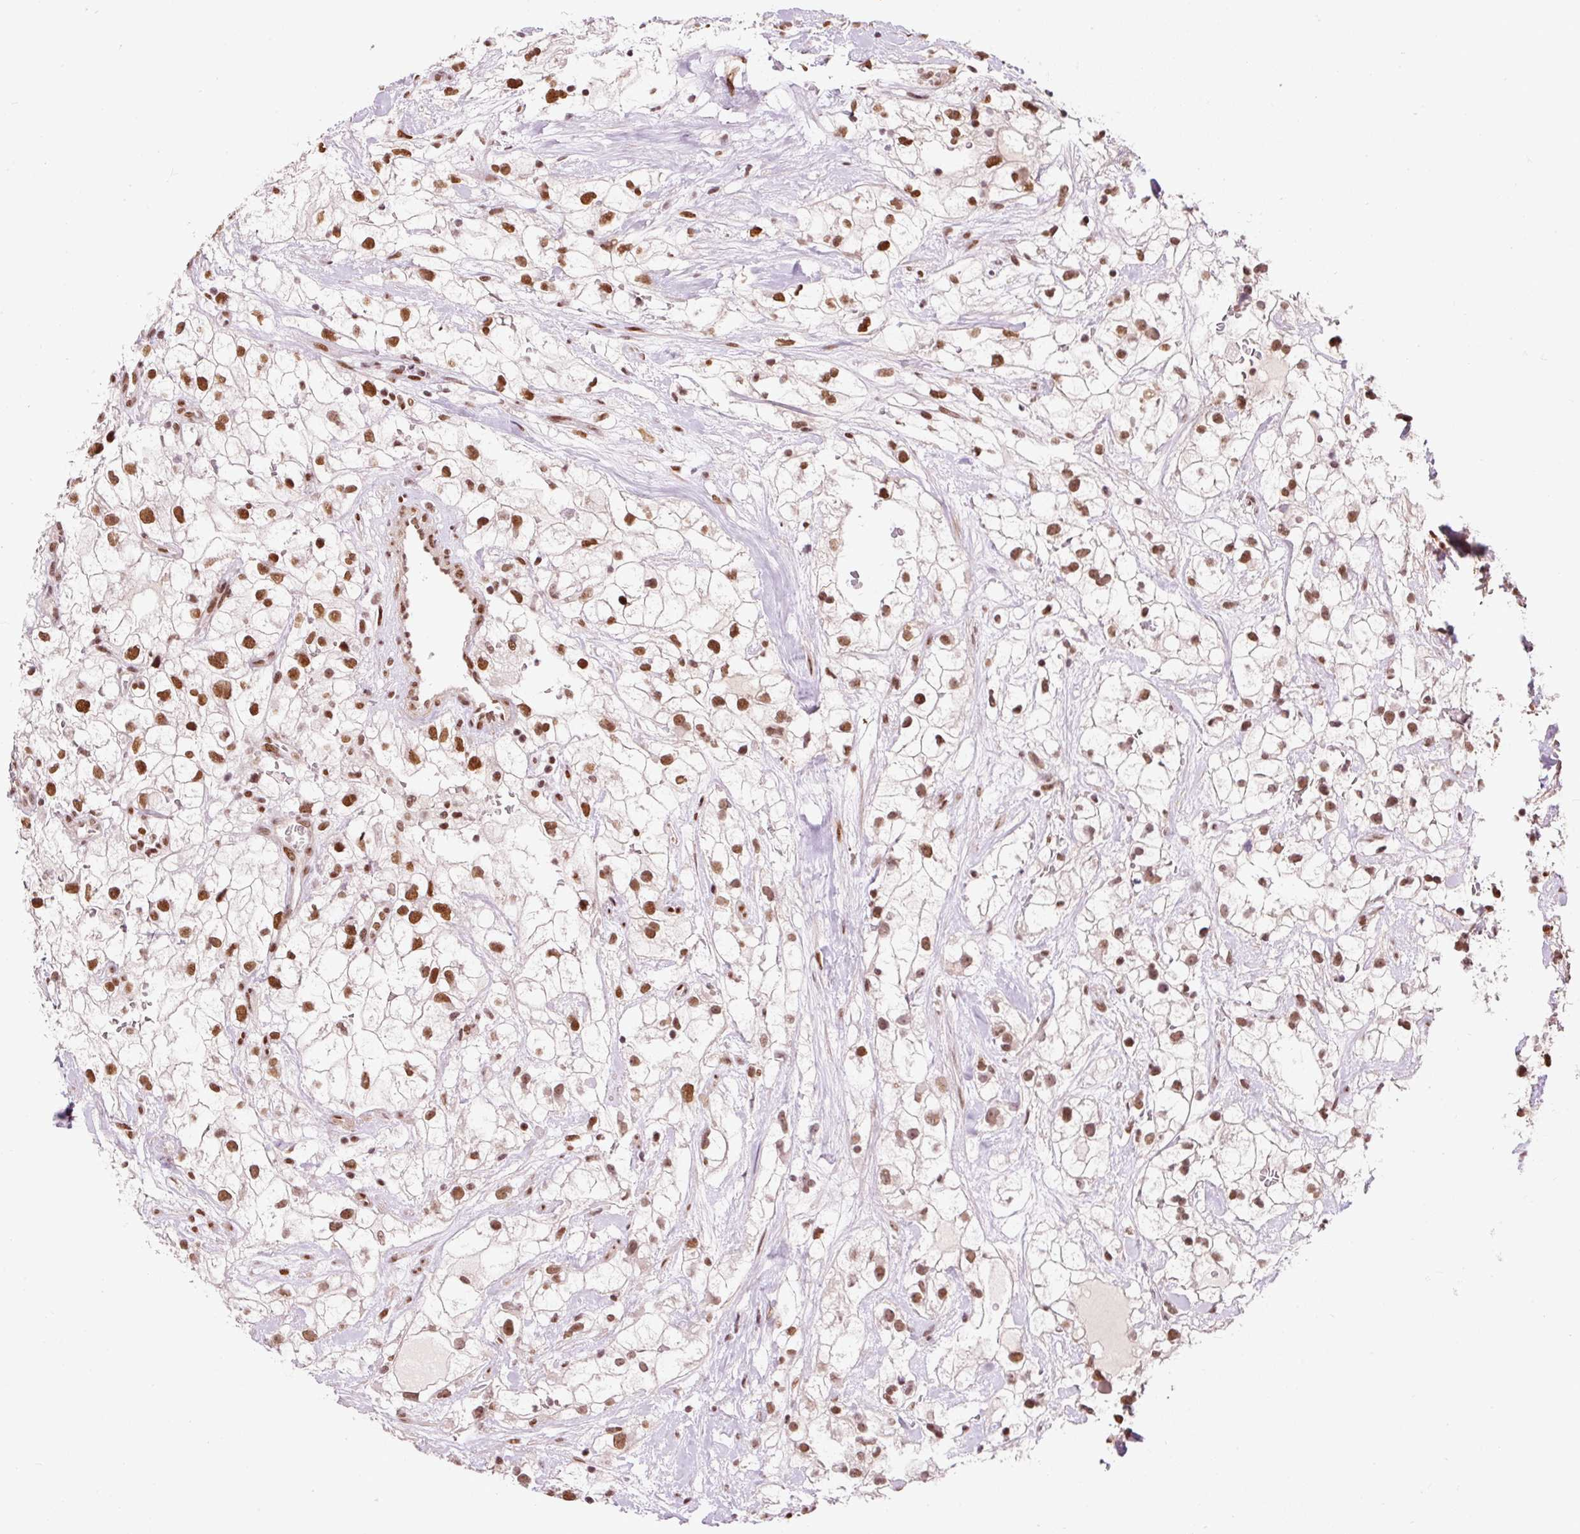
{"staining": {"intensity": "moderate", "quantity": ">75%", "location": "nuclear"}, "tissue": "renal cancer", "cell_type": "Tumor cells", "image_type": "cancer", "snomed": [{"axis": "morphology", "description": "Adenocarcinoma, NOS"}, {"axis": "topography", "description": "Kidney"}], "caption": "Immunohistochemical staining of human renal cancer (adenocarcinoma) exhibits medium levels of moderate nuclear protein positivity in about >75% of tumor cells.", "gene": "HNRNPC", "patient": {"sex": "male", "age": 59}}